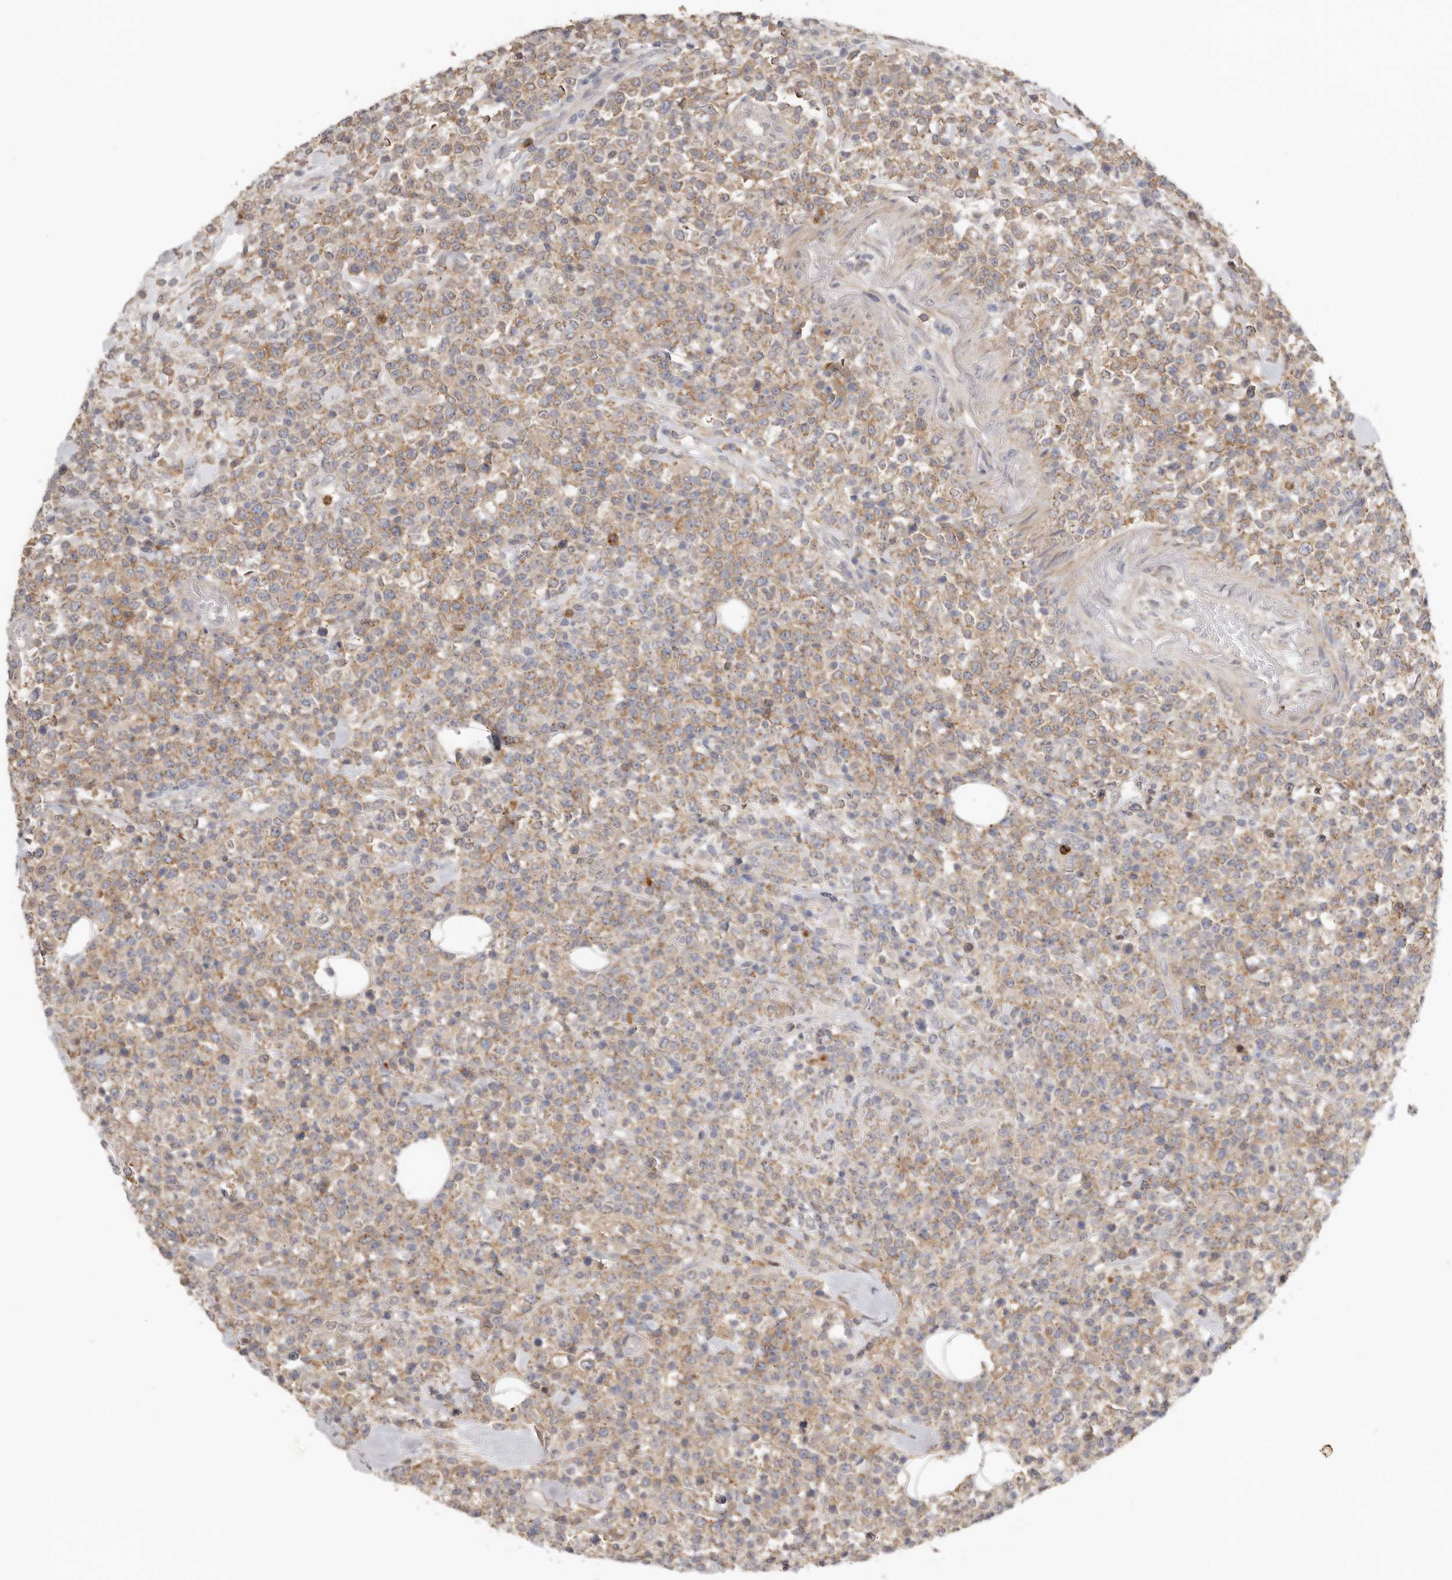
{"staining": {"intensity": "moderate", "quantity": ">75%", "location": "cytoplasmic/membranous"}, "tissue": "lymphoma", "cell_type": "Tumor cells", "image_type": "cancer", "snomed": [{"axis": "morphology", "description": "Malignant lymphoma, non-Hodgkin's type, High grade"}, {"axis": "topography", "description": "Colon"}], "caption": "Immunohistochemistry (IHC) (DAB (3,3'-diaminobenzidine)) staining of human lymphoma shows moderate cytoplasmic/membranous protein expression in about >75% of tumor cells.", "gene": "MSRB2", "patient": {"sex": "female", "age": 53}}